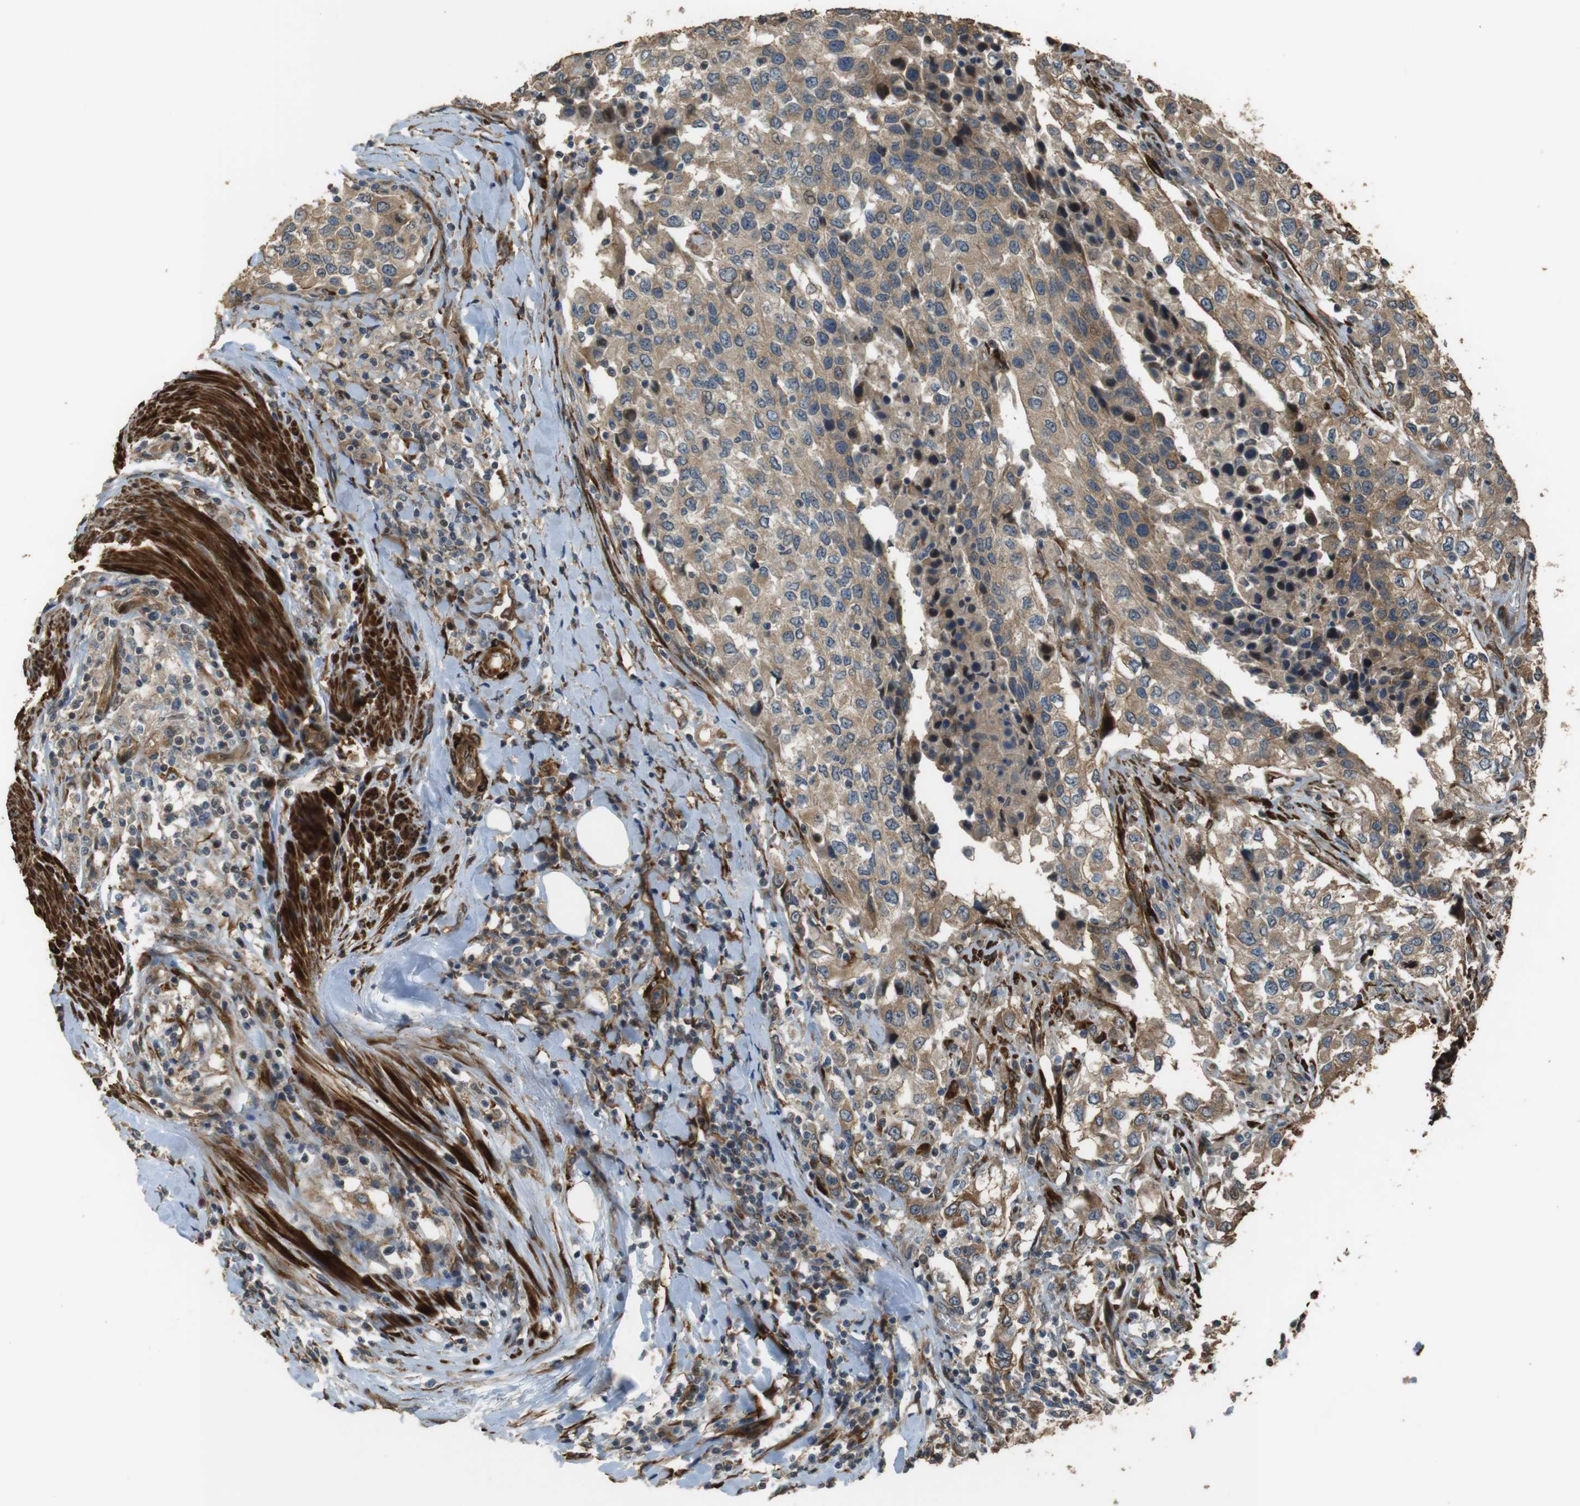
{"staining": {"intensity": "moderate", "quantity": ">75%", "location": "cytoplasmic/membranous"}, "tissue": "urothelial cancer", "cell_type": "Tumor cells", "image_type": "cancer", "snomed": [{"axis": "morphology", "description": "Urothelial carcinoma, High grade"}, {"axis": "topography", "description": "Urinary bladder"}], "caption": "Immunohistochemical staining of human urothelial cancer displays medium levels of moderate cytoplasmic/membranous protein staining in approximately >75% of tumor cells.", "gene": "MSRB3", "patient": {"sex": "female", "age": 56}}